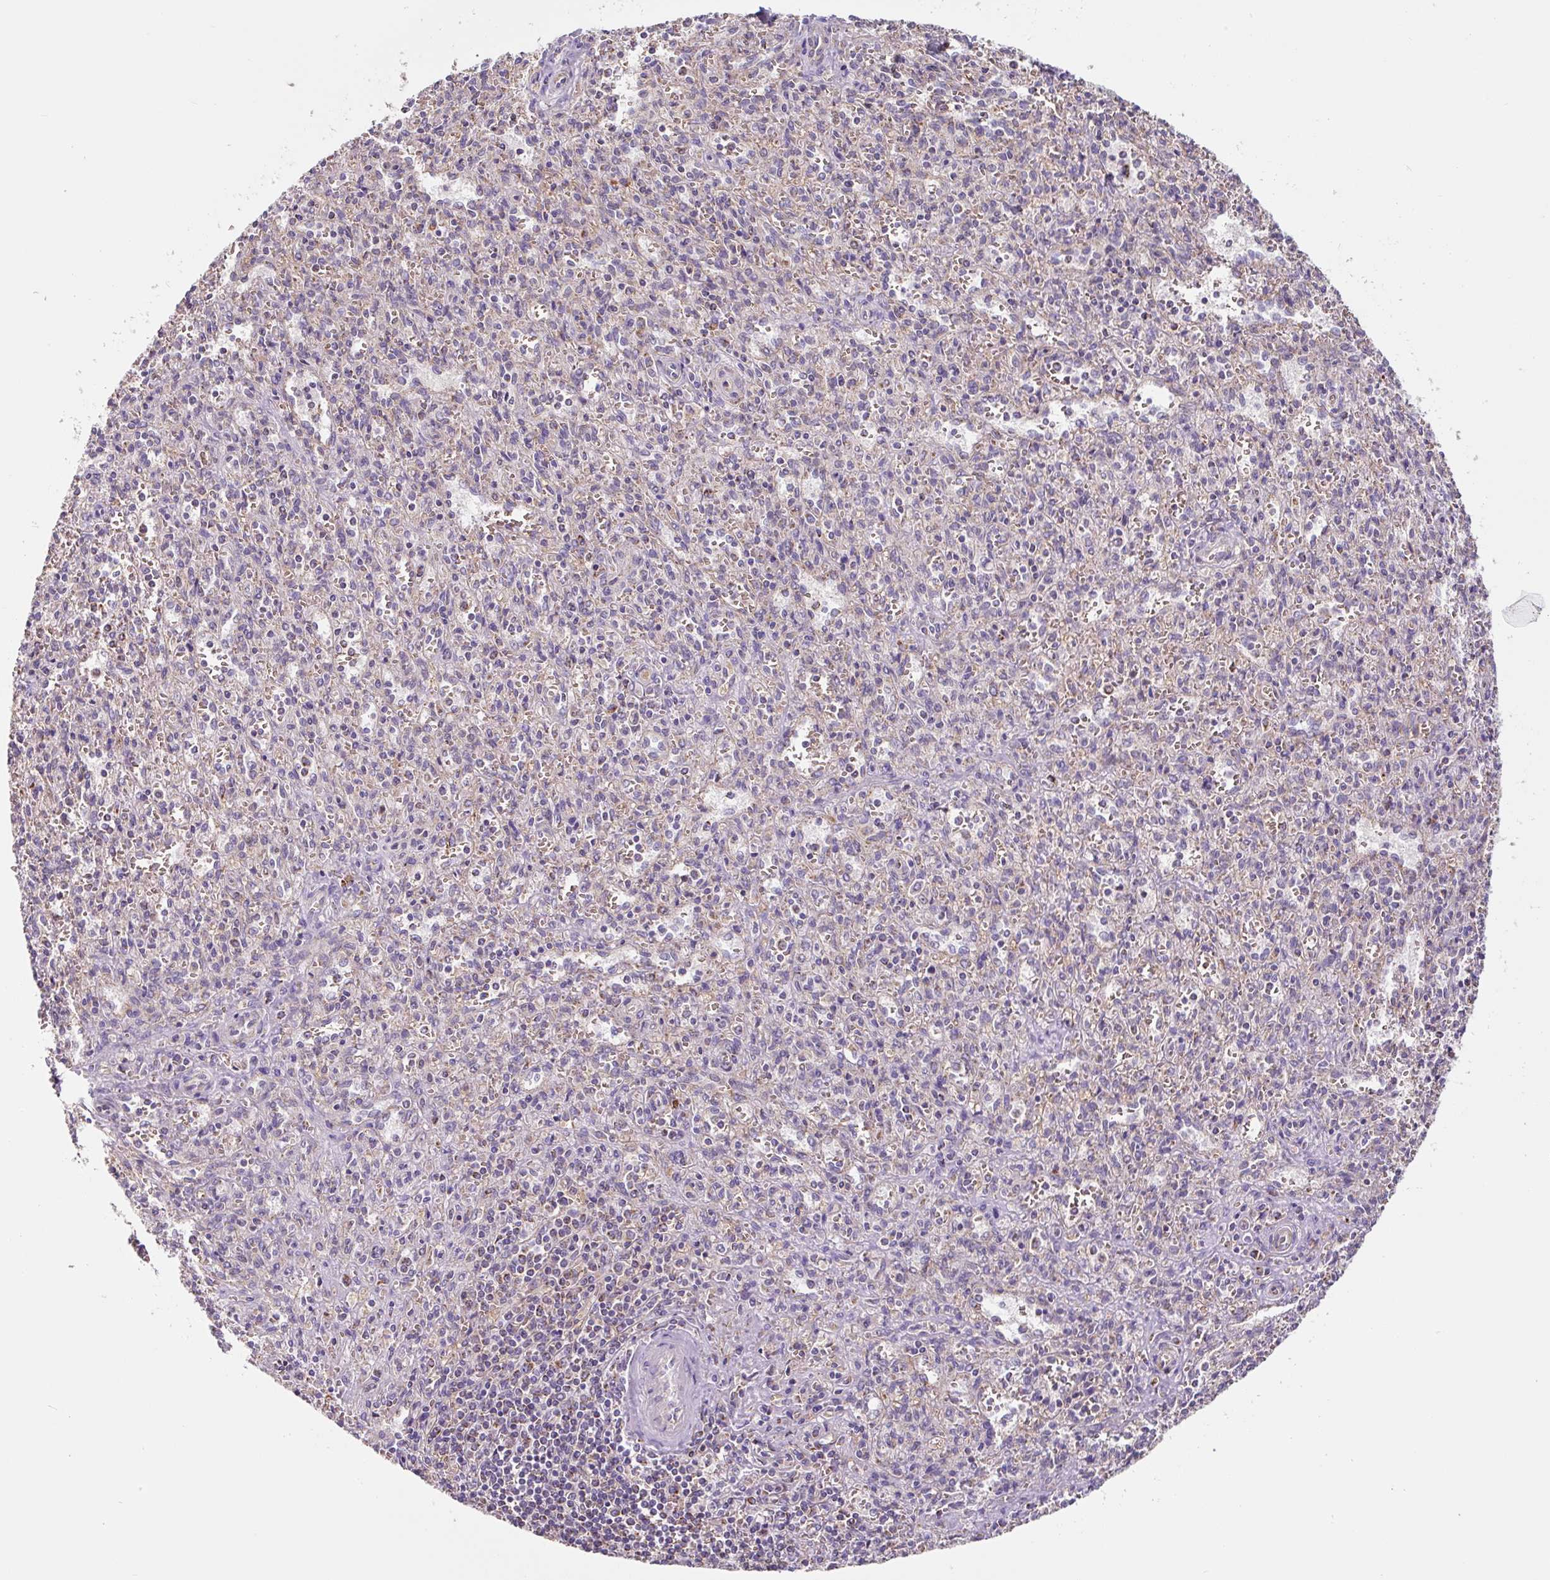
{"staining": {"intensity": "strong", "quantity": "<25%", "location": "cytoplasmic/membranous"}, "tissue": "spleen", "cell_type": "Cells in red pulp", "image_type": "normal", "snomed": [{"axis": "morphology", "description": "Normal tissue, NOS"}, {"axis": "topography", "description": "Spleen"}], "caption": "Immunohistochemical staining of unremarkable spleen reveals <25% levels of strong cytoplasmic/membranous protein positivity in about <25% of cells in red pulp.", "gene": "MT", "patient": {"sex": "female", "age": 26}}